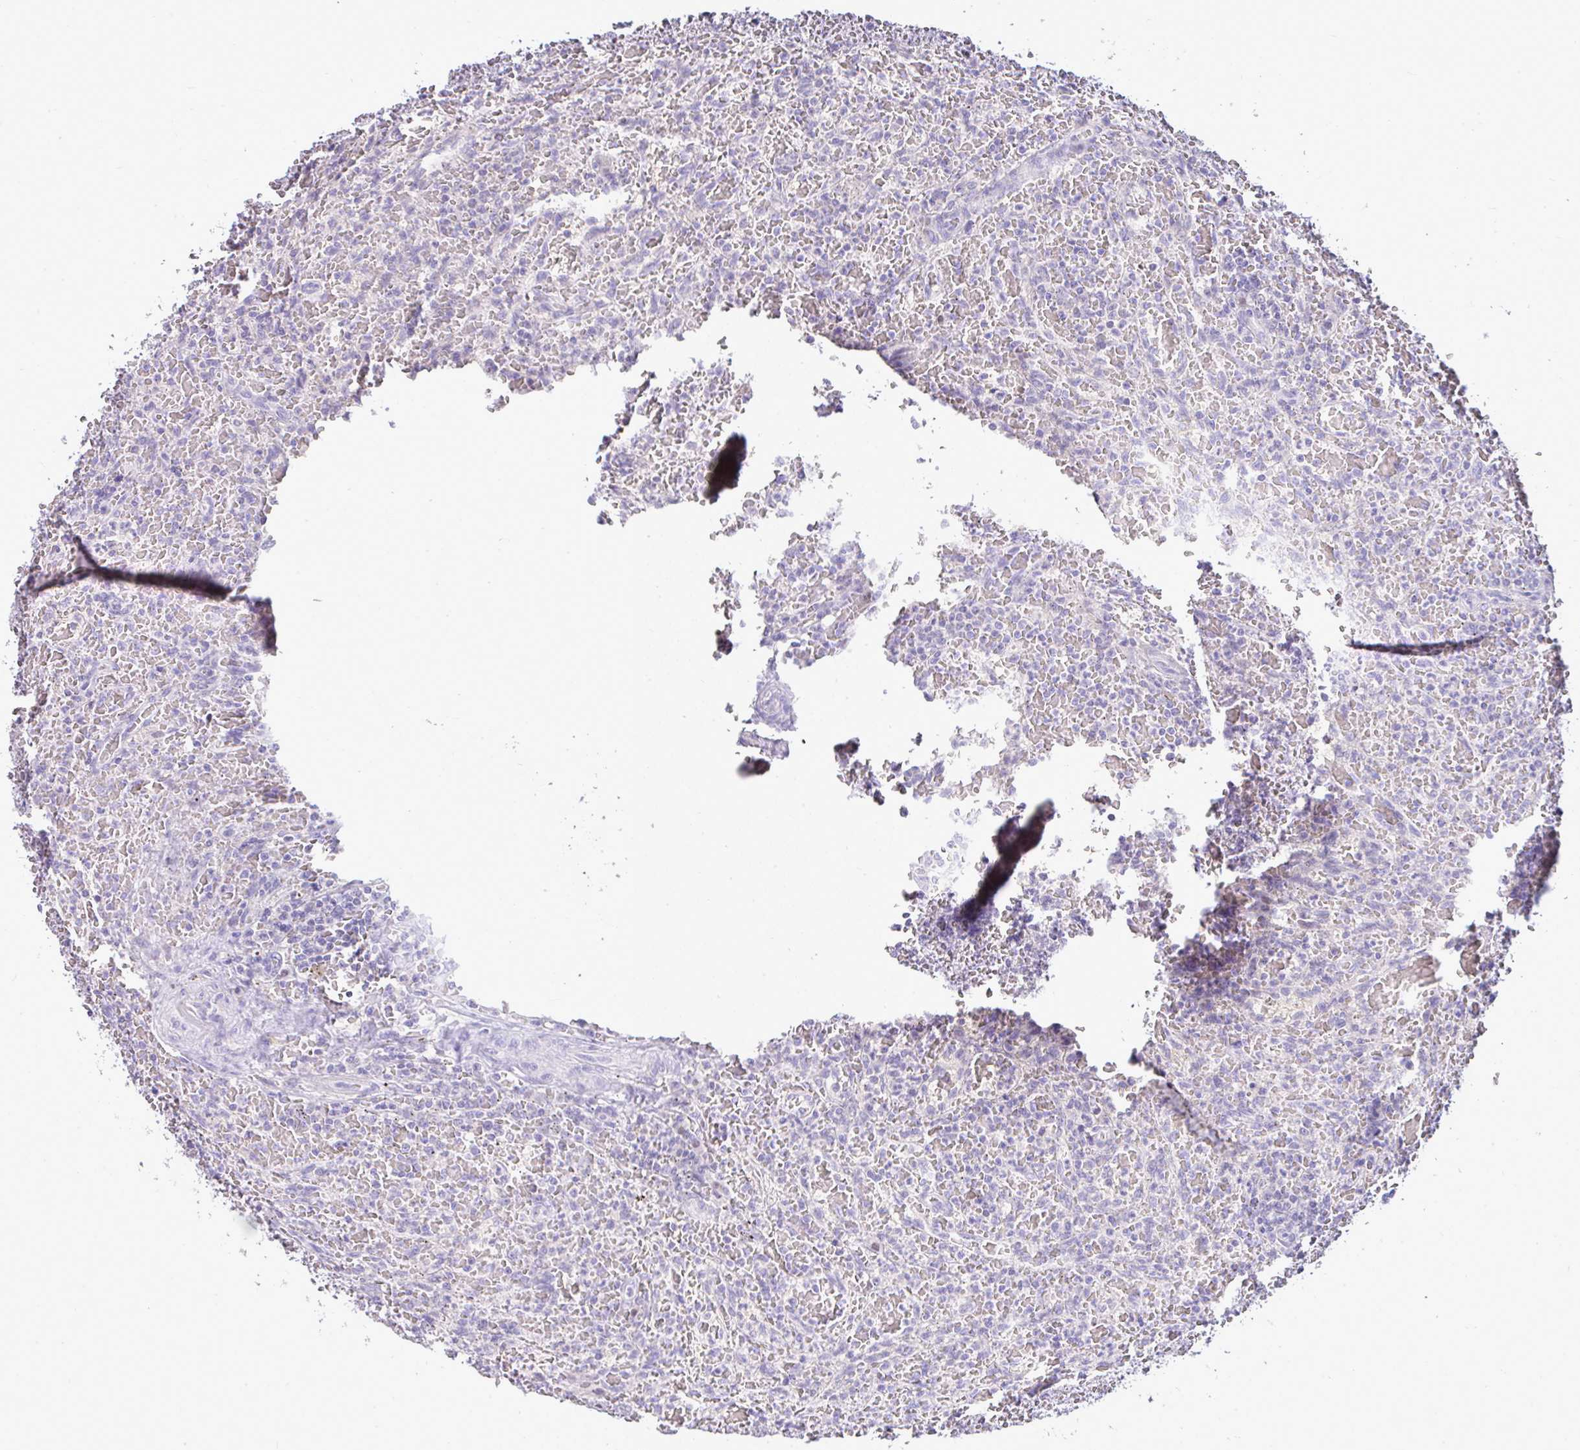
{"staining": {"intensity": "negative", "quantity": "none", "location": "none"}, "tissue": "lymphoma", "cell_type": "Tumor cells", "image_type": "cancer", "snomed": [{"axis": "morphology", "description": "Malignant lymphoma, non-Hodgkin's type, Low grade"}, {"axis": "topography", "description": "Spleen"}], "caption": "DAB (3,3'-diaminobenzidine) immunohistochemical staining of lymphoma displays no significant staining in tumor cells.", "gene": "CTU1", "patient": {"sex": "female", "age": 64}}